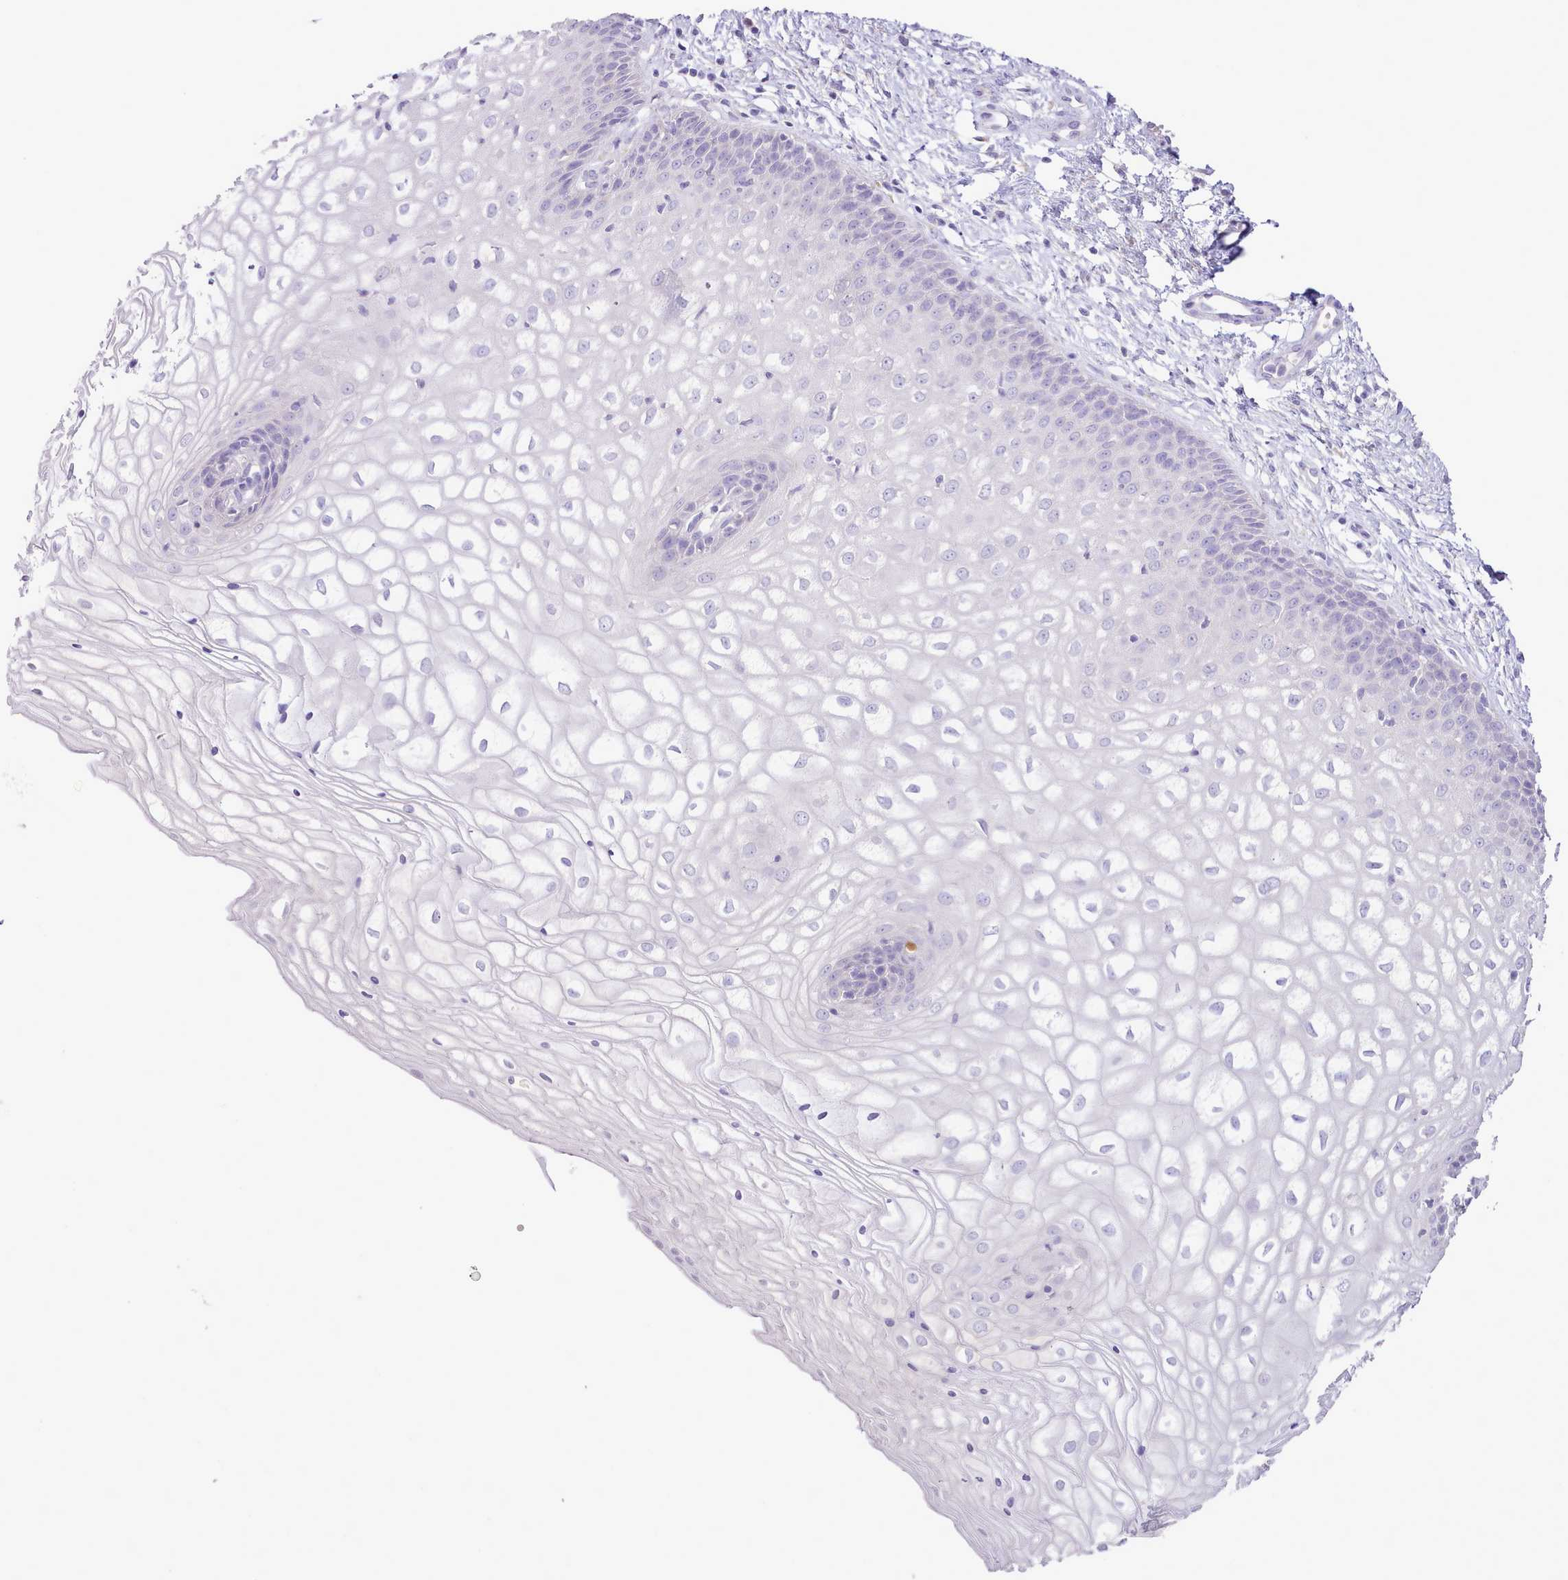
{"staining": {"intensity": "negative", "quantity": "none", "location": "none"}, "tissue": "vagina", "cell_type": "Squamous epithelial cells", "image_type": "normal", "snomed": [{"axis": "morphology", "description": "Normal tissue, NOS"}, {"axis": "topography", "description": "Vagina"}], "caption": "Human vagina stained for a protein using immunohistochemistry demonstrates no positivity in squamous epithelial cells.", "gene": "CCL1", "patient": {"sex": "female", "age": 34}}